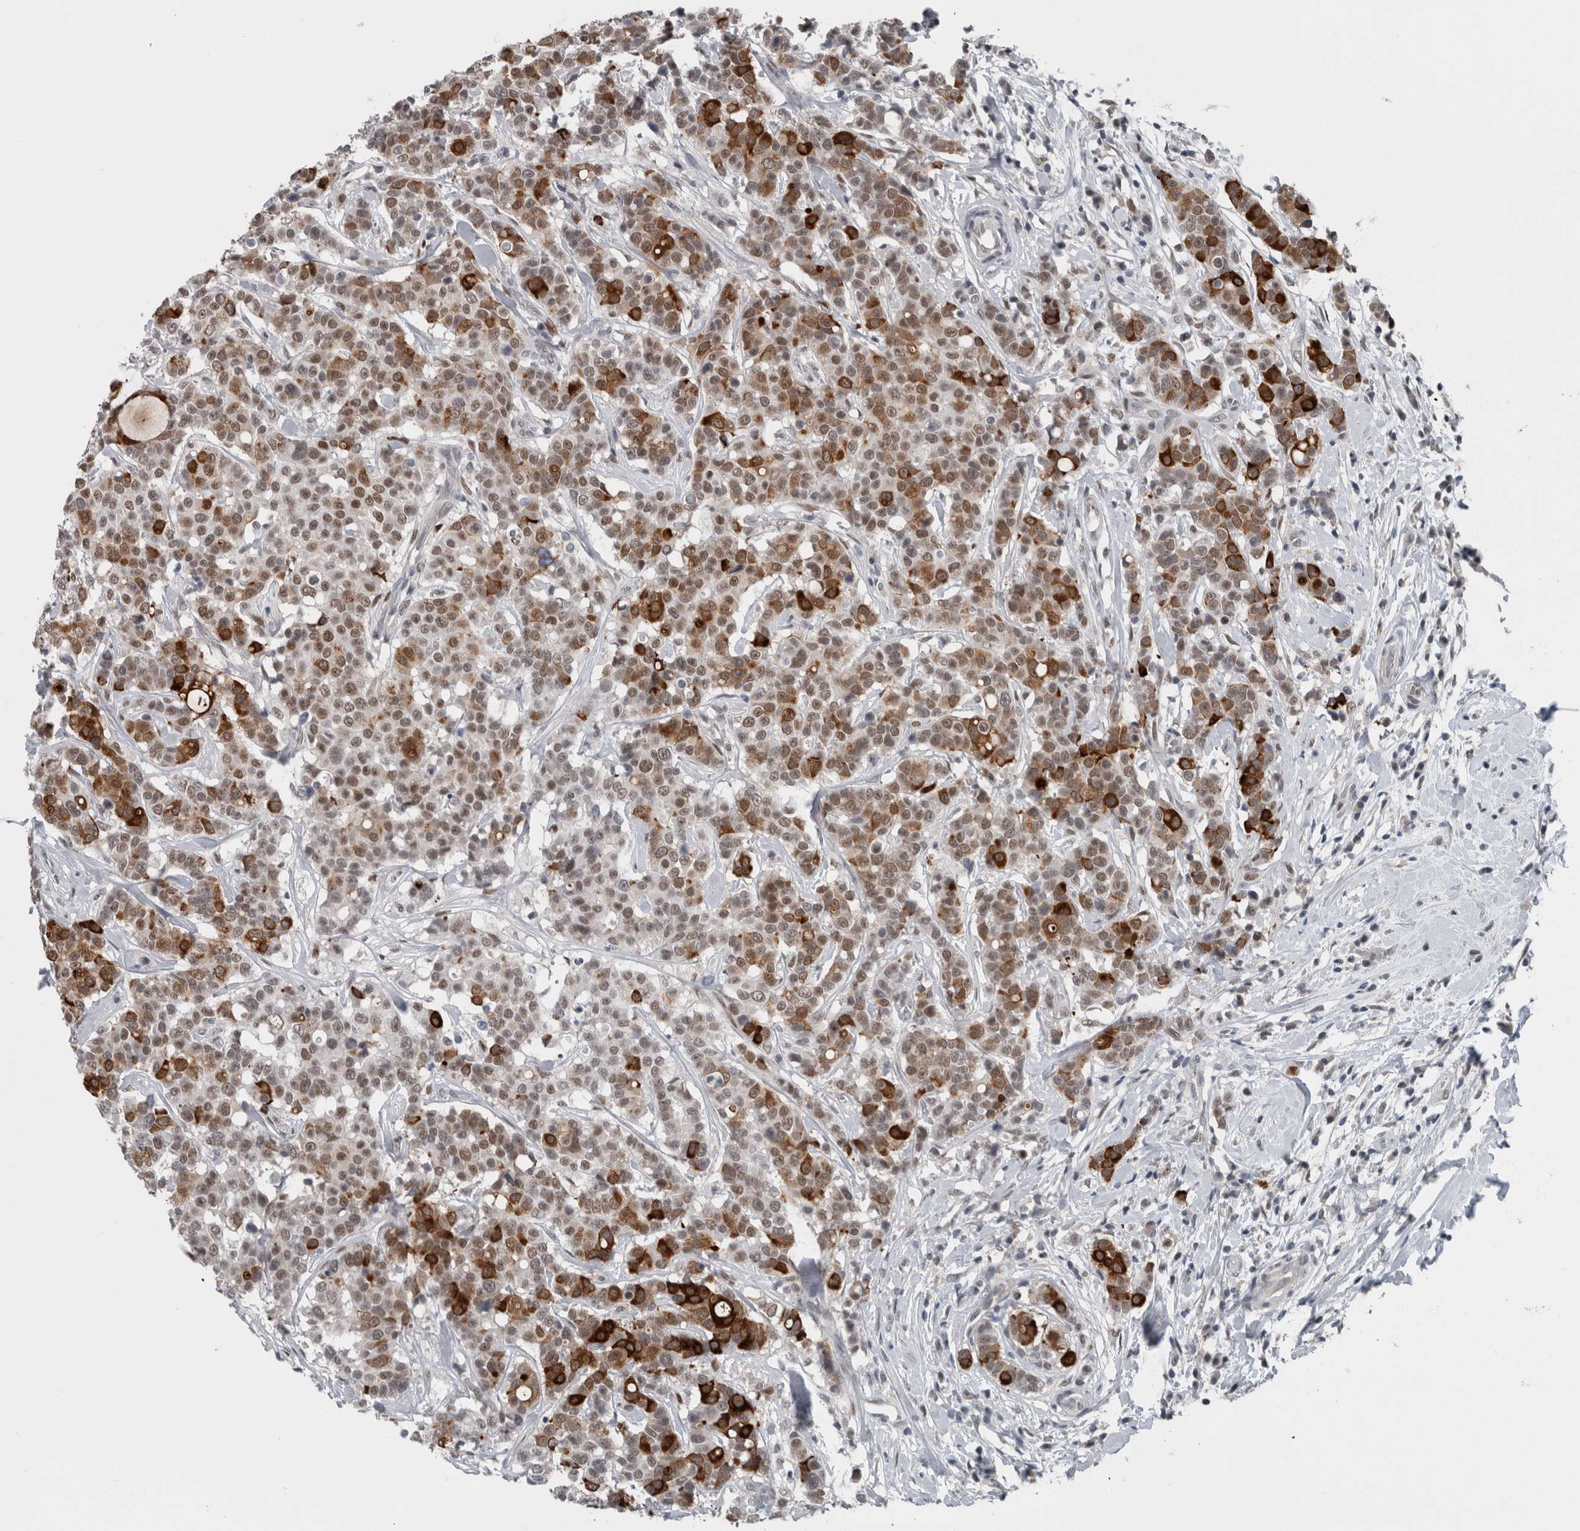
{"staining": {"intensity": "strong", "quantity": ">75%", "location": "cytoplasmic/membranous,nuclear"}, "tissue": "breast cancer", "cell_type": "Tumor cells", "image_type": "cancer", "snomed": [{"axis": "morphology", "description": "Duct carcinoma"}, {"axis": "topography", "description": "Breast"}], "caption": "Tumor cells show strong cytoplasmic/membranous and nuclear expression in about >75% of cells in breast infiltrating ductal carcinoma.", "gene": "ZBTB21", "patient": {"sex": "female", "age": 27}}